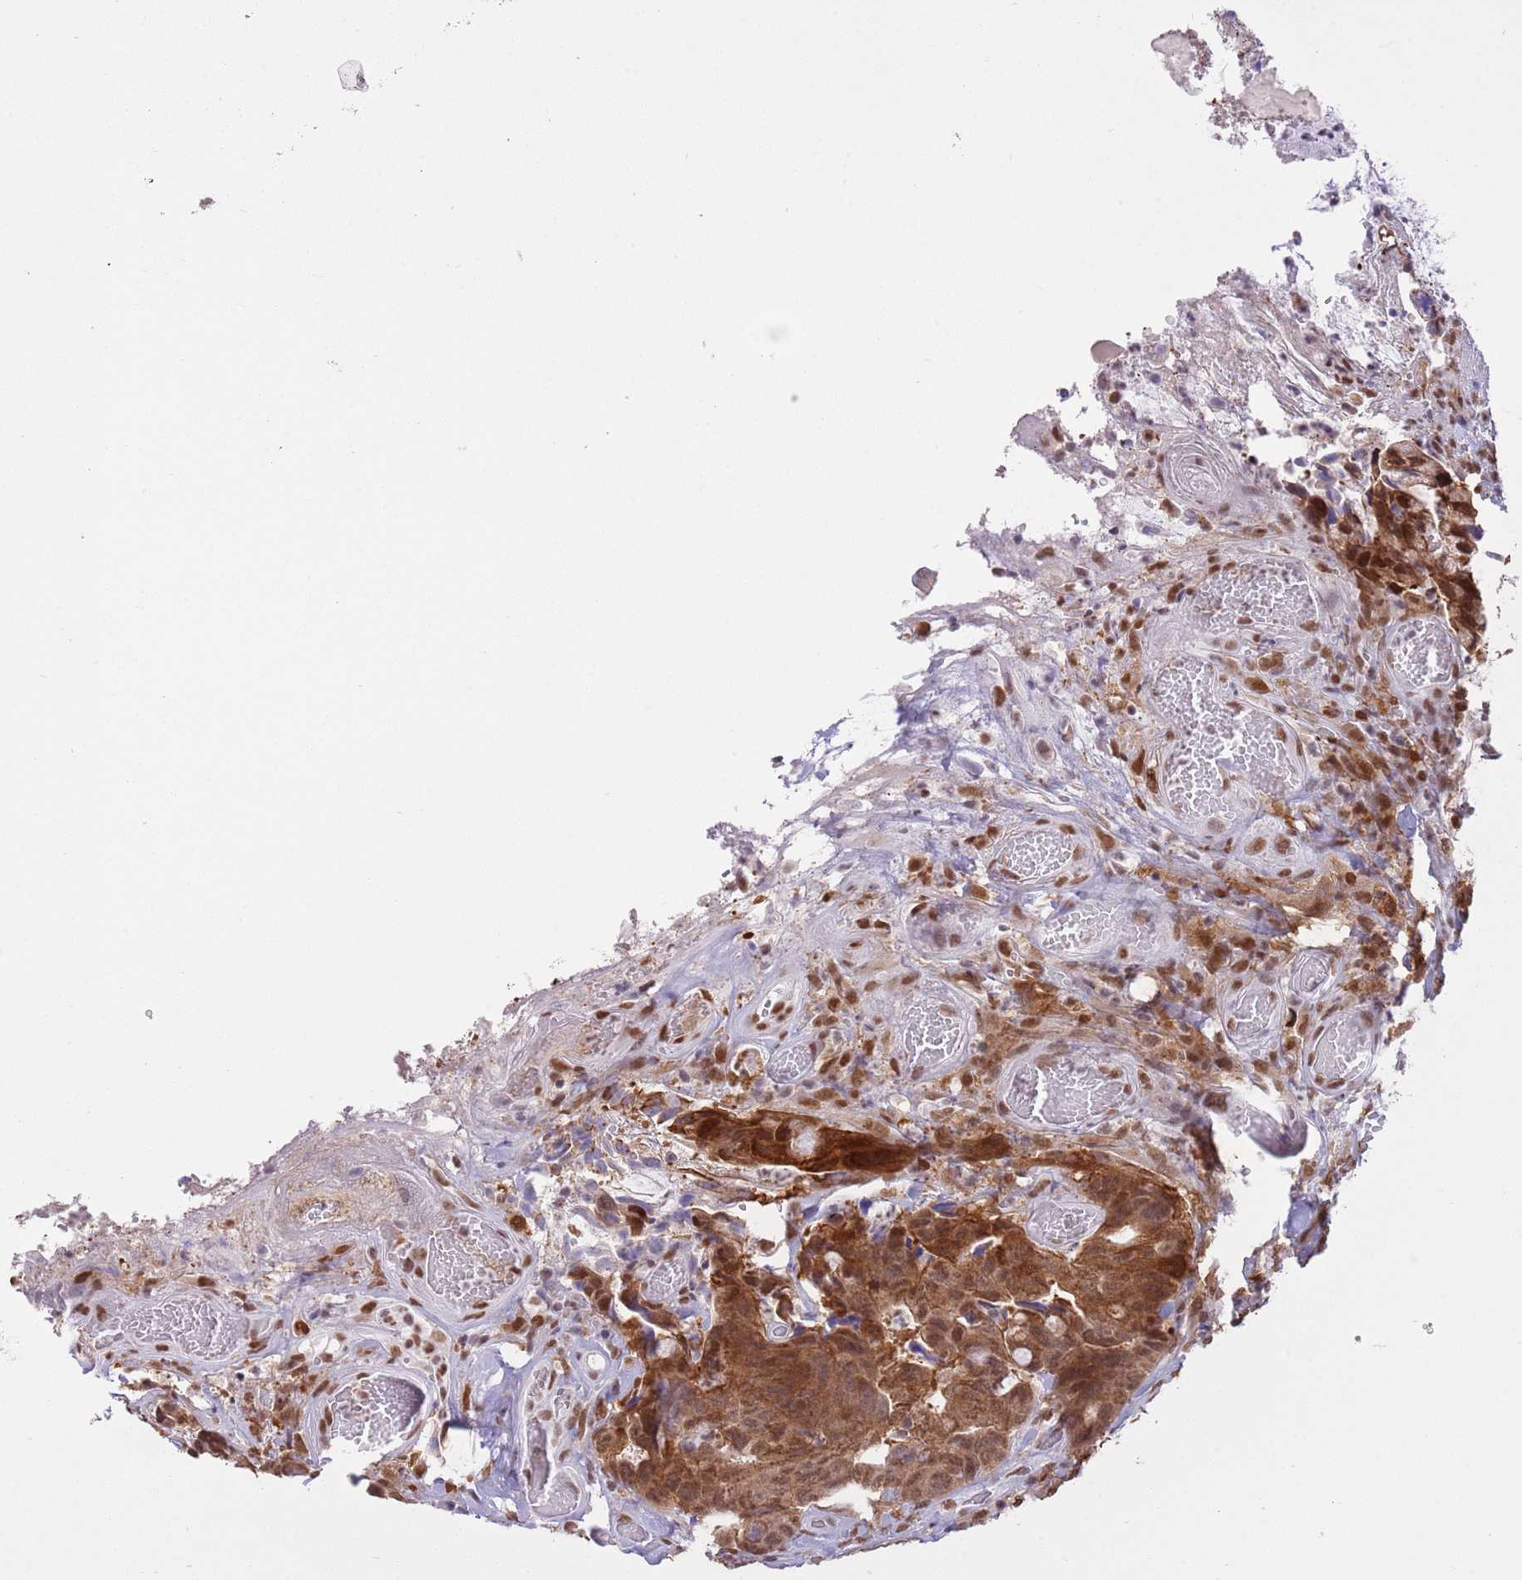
{"staining": {"intensity": "moderate", "quantity": ">75%", "location": "cytoplasmic/membranous,nuclear"}, "tissue": "colorectal cancer", "cell_type": "Tumor cells", "image_type": "cancer", "snomed": [{"axis": "morphology", "description": "Adenocarcinoma, NOS"}, {"axis": "topography", "description": "Colon"}], "caption": "Immunohistochemical staining of human colorectal adenocarcinoma demonstrates medium levels of moderate cytoplasmic/membranous and nuclear positivity in about >75% of tumor cells. (Brightfield microscopy of DAB IHC at high magnification).", "gene": "TRIM32", "patient": {"sex": "female", "age": 82}}